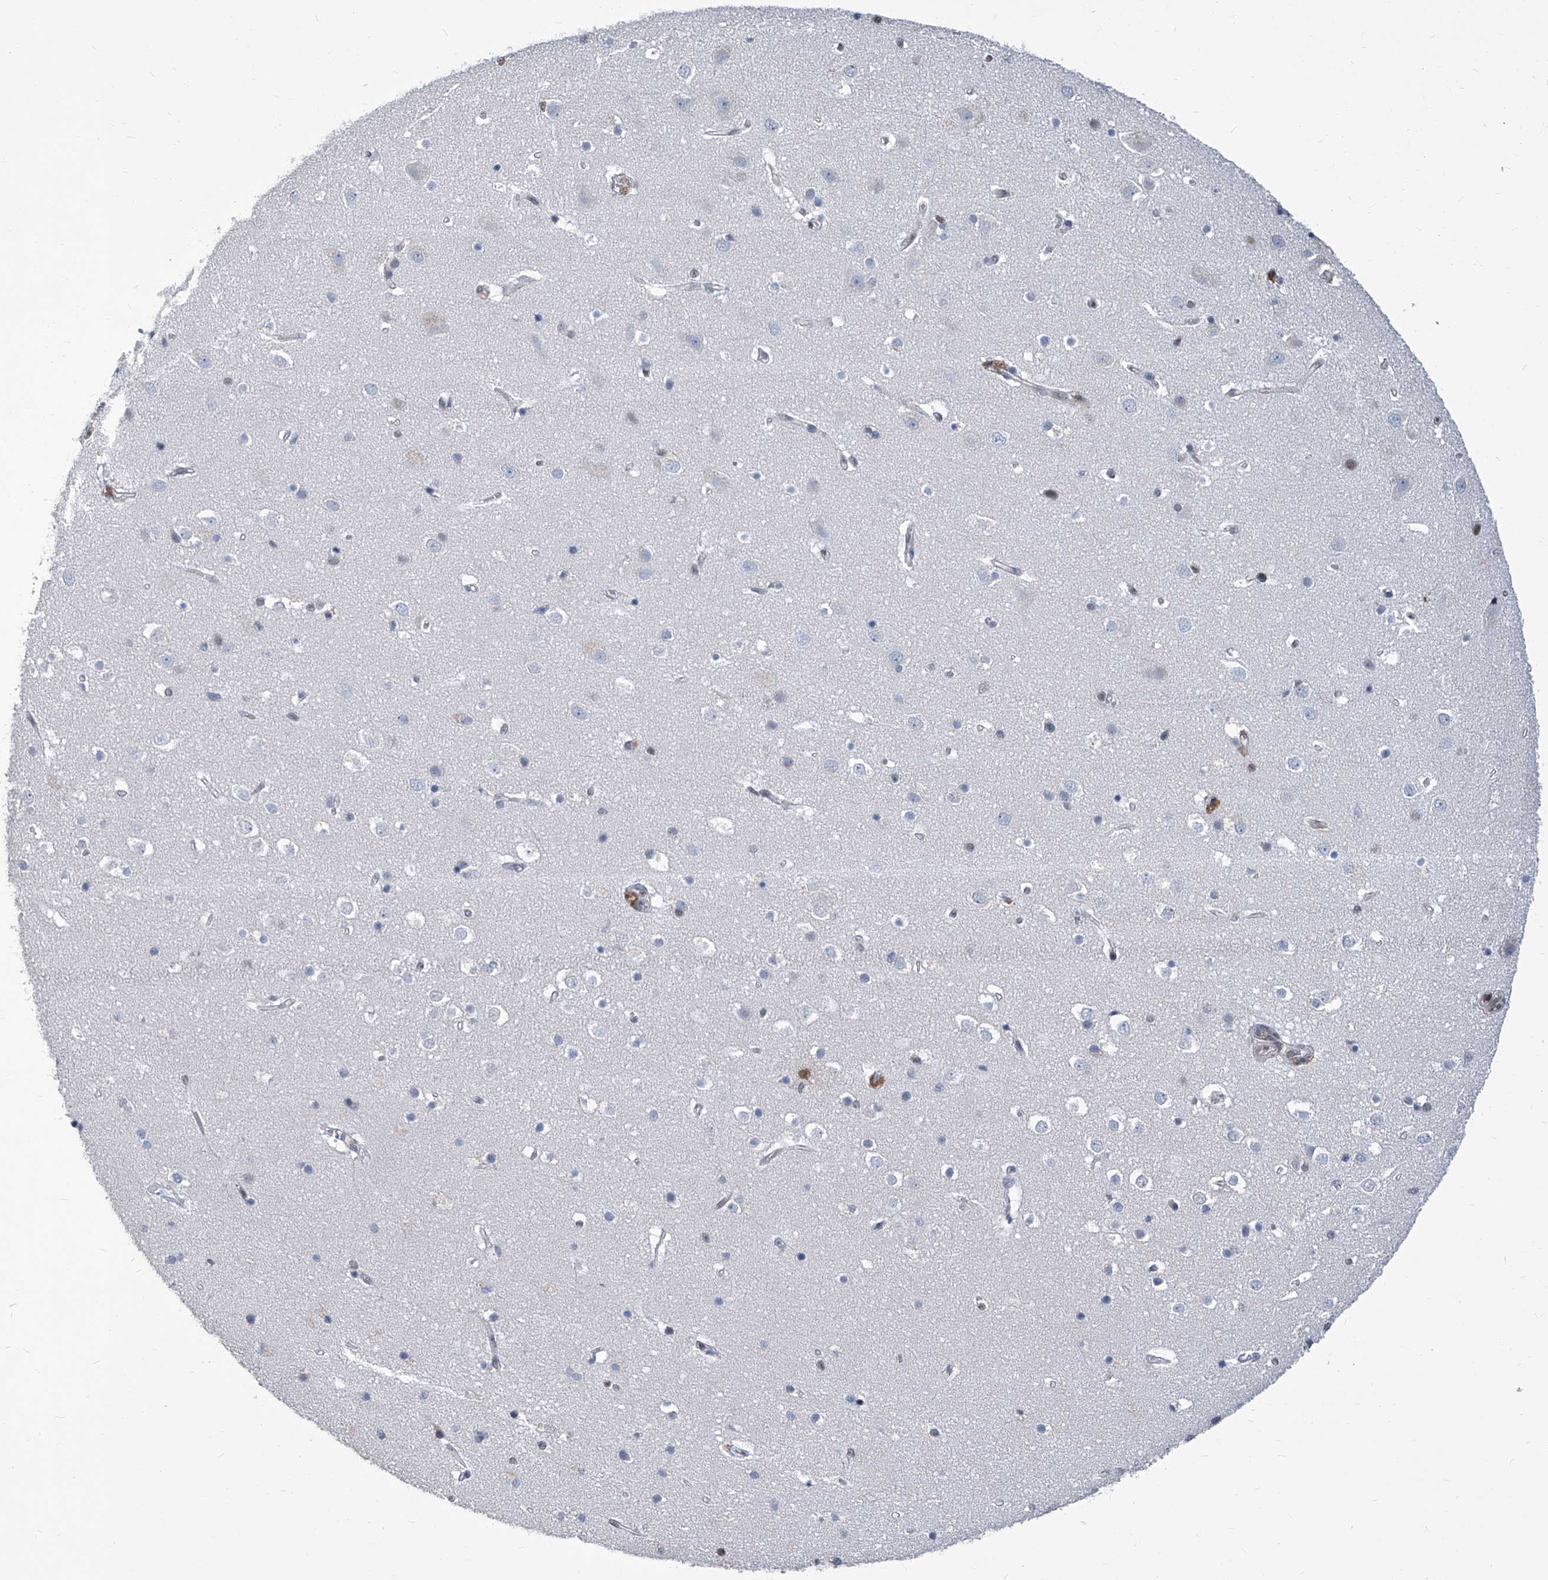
{"staining": {"intensity": "negative", "quantity": "none", "location": "none"}, "tissue": "cerebral cortex", "cell_type": "Endothelial cells", "image_type": "normal", "snomed": [{"axis": "morphology", "description": "Normal tissue, NOS"}, {"axis": "topography", "description": "Cerebral cortex"}], "caption": "High magnification brightfield microscopy of unremarkable cerebral cortex stained with DAB (brown) and counterstained with hematoxylin (blue): endothelial cells show no significant positivity. Nuclei are stained in blue.", "gene": "PCNA", "patient": {"sex": "male", "age": 54}}